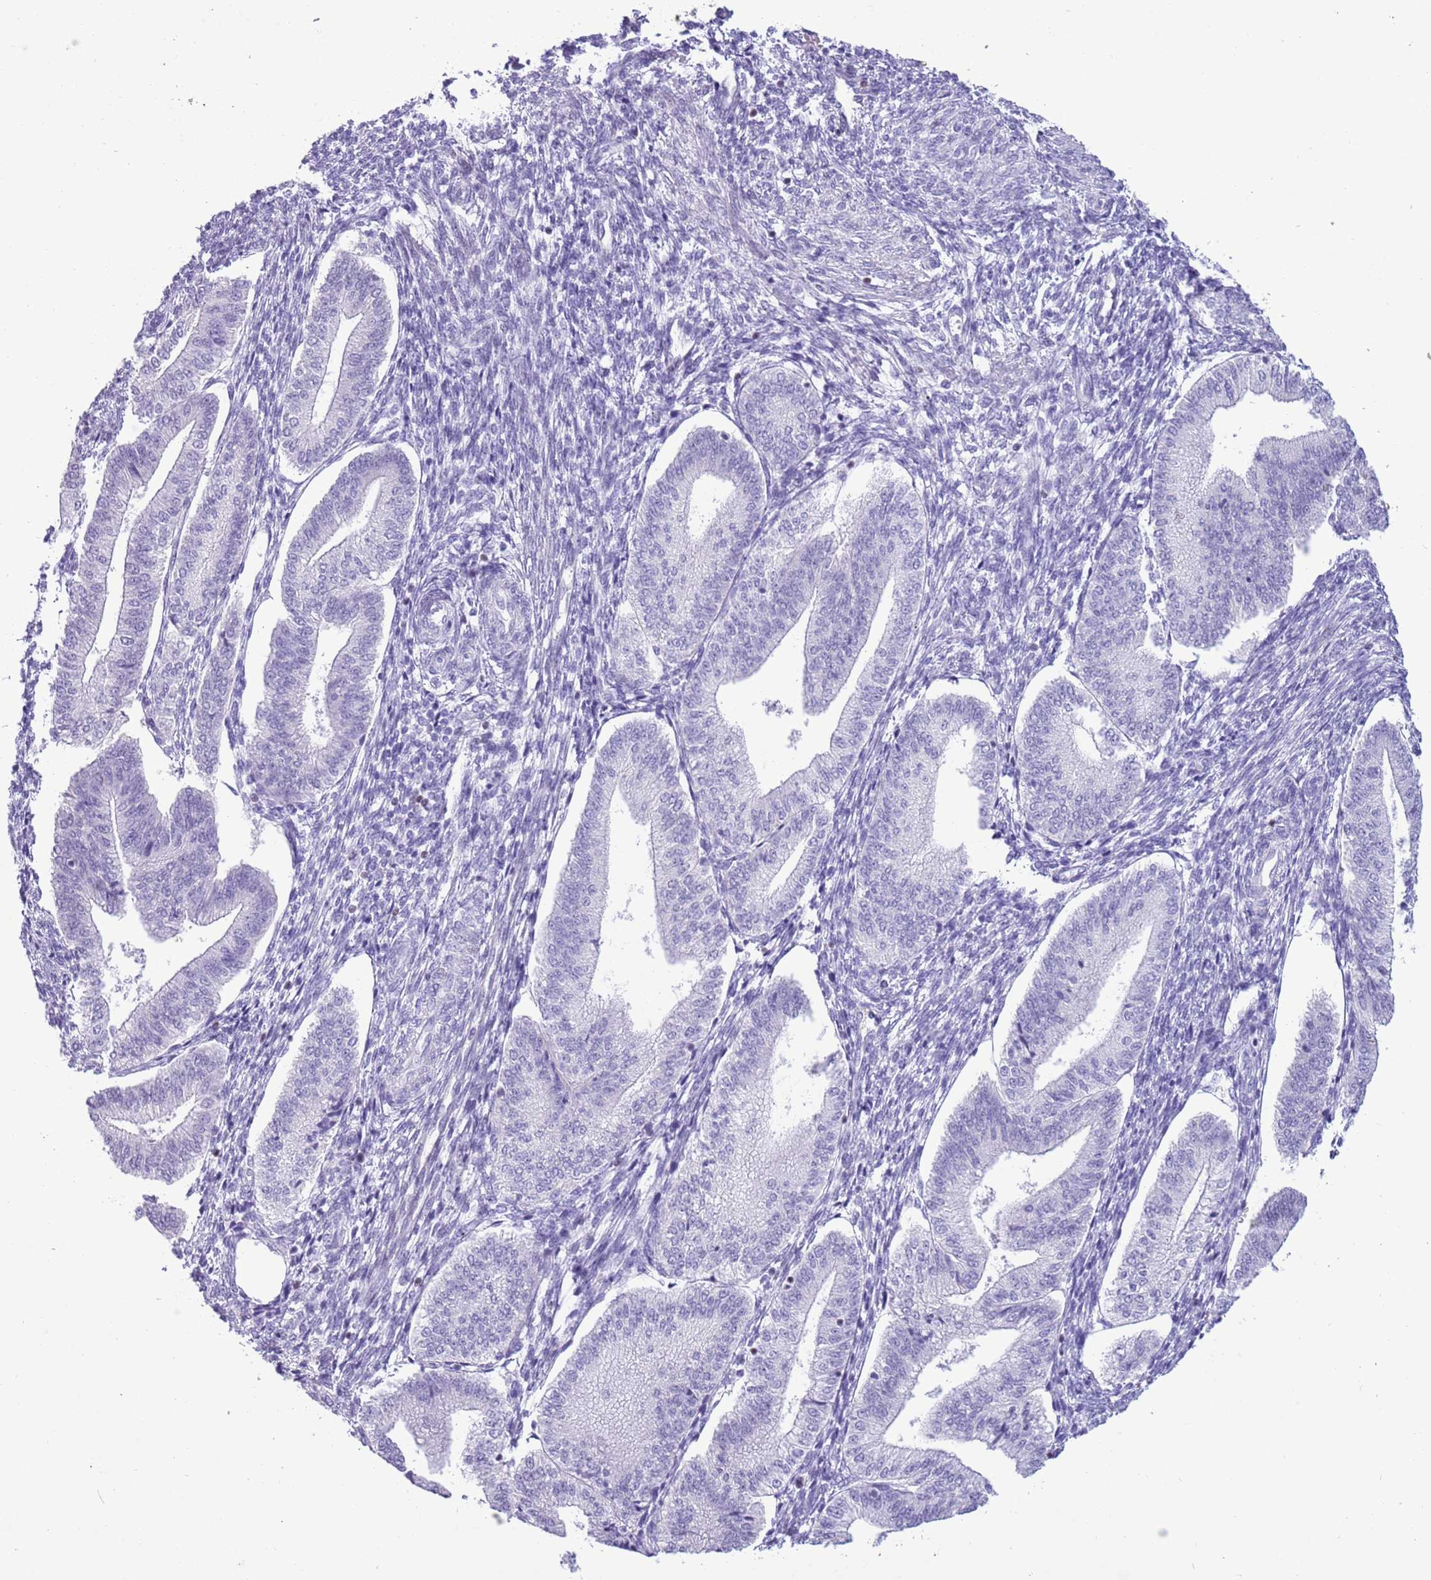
{"staining": {"intensity": "negative", "quantity": "none", "location": "none"}, "tissue": "endometrium", "cell_type": "Cells in endometrial stroma", "image_type": "normal", "snomed": [{"axis": "morphology", "description": "Normal tissue, NOS"}, {"axis": "topography", "description": "Endometrium"}], "caption": "A micrograph of human endometrium is negative for staining in cells in endometrial stroma. (DAB immunohistochemistry (IHC) with hematoxylin counter stain).", "gene": "BCL11B", "patient": {"sex": "female", "age": 34}}